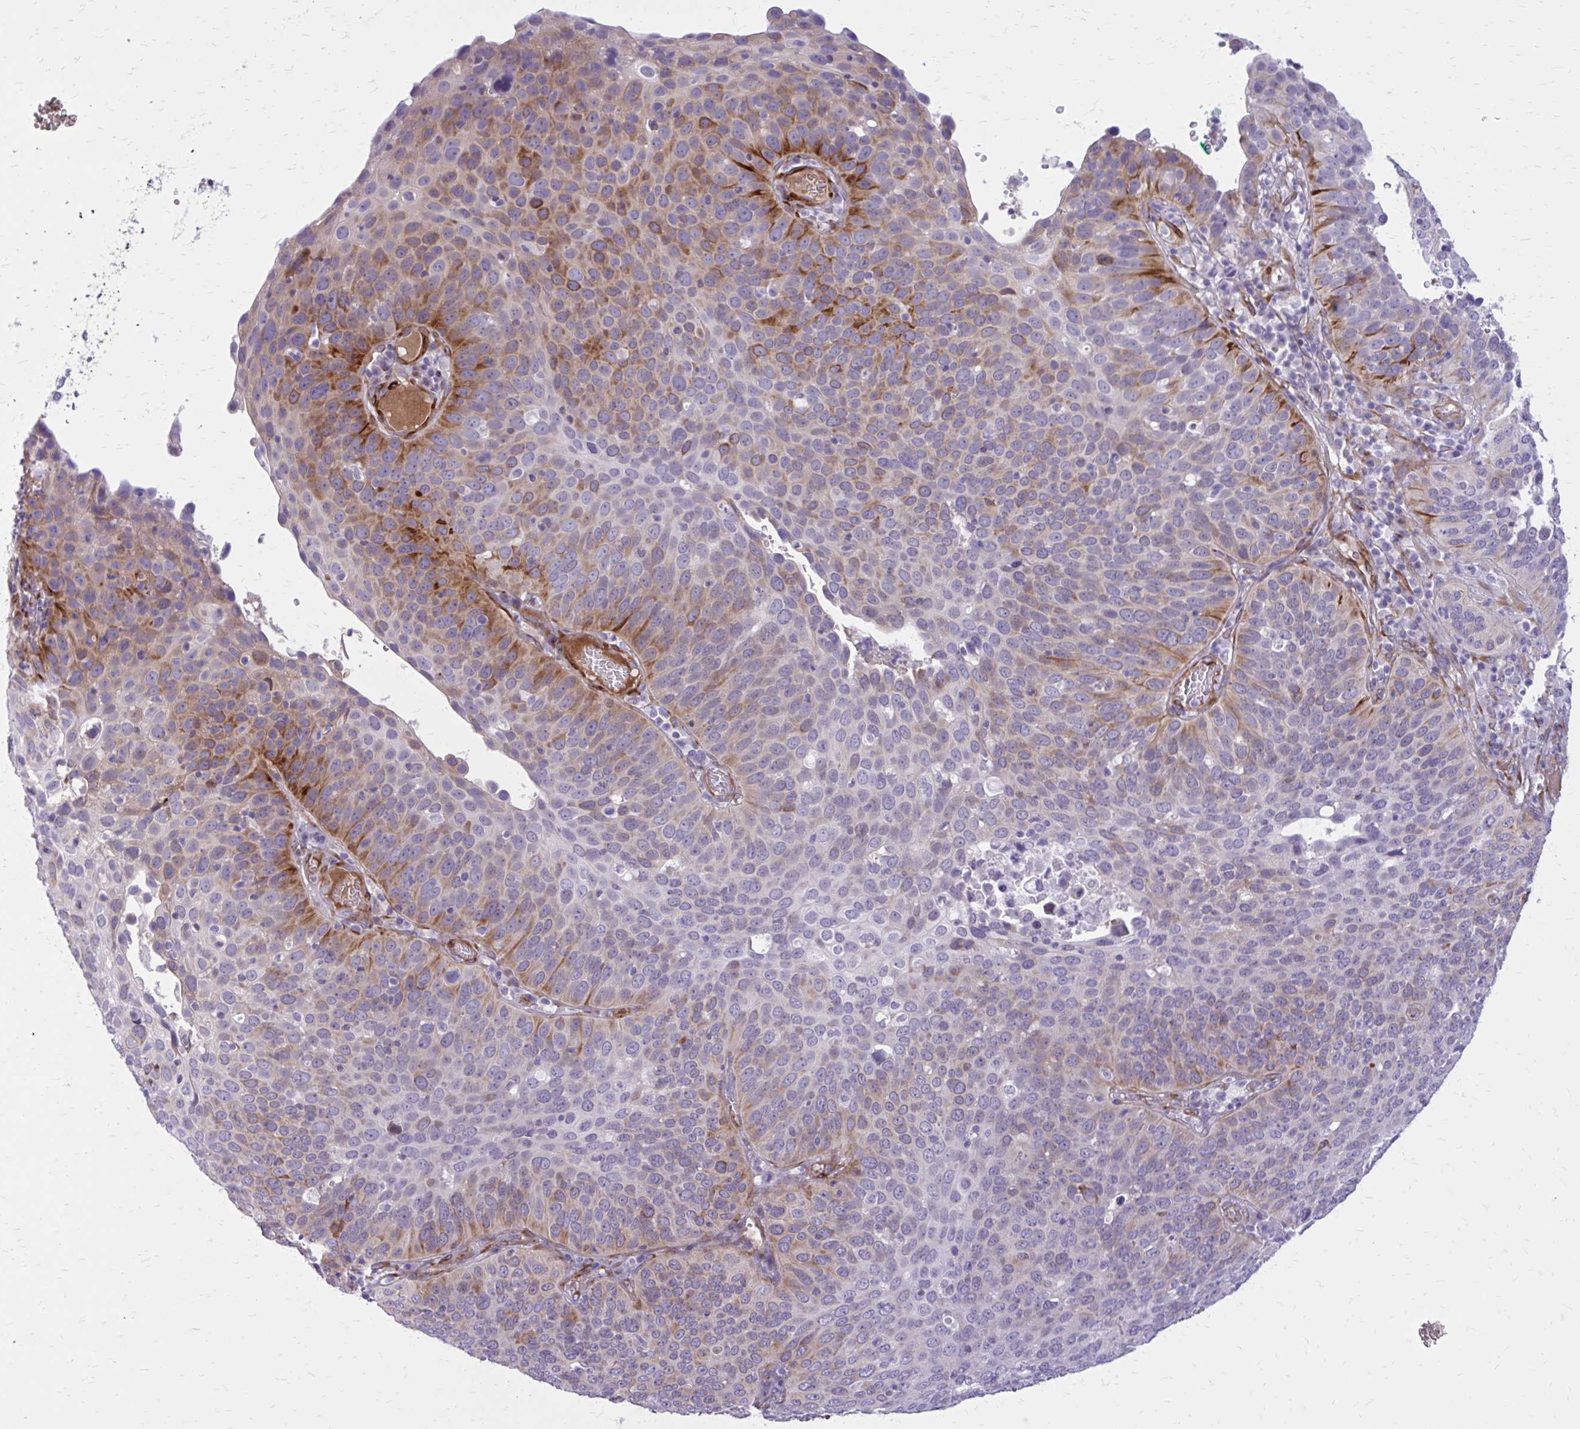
{"staining": {"intensity": "moderate", "quantity": "<25%", "location": "cytoplasmic/membranous"}, "tissue": "cervical cancer", "cell_type": "Tumor cells", "image_type": "cancer", "snomed": [{"axis": "morphology", "description": "Squamous cell carcinoma, NOS"}, {"axis": "topography", "description": "Cervix"}], "caption": "Protein analysis of squamous cell carcinoma (cervical) tissue displays moderate cytoplasmic/membranous expression in approximately <25% of tumor cells.", "gene": "BEND5", "patient": {"sex": "female", "age": 36}}